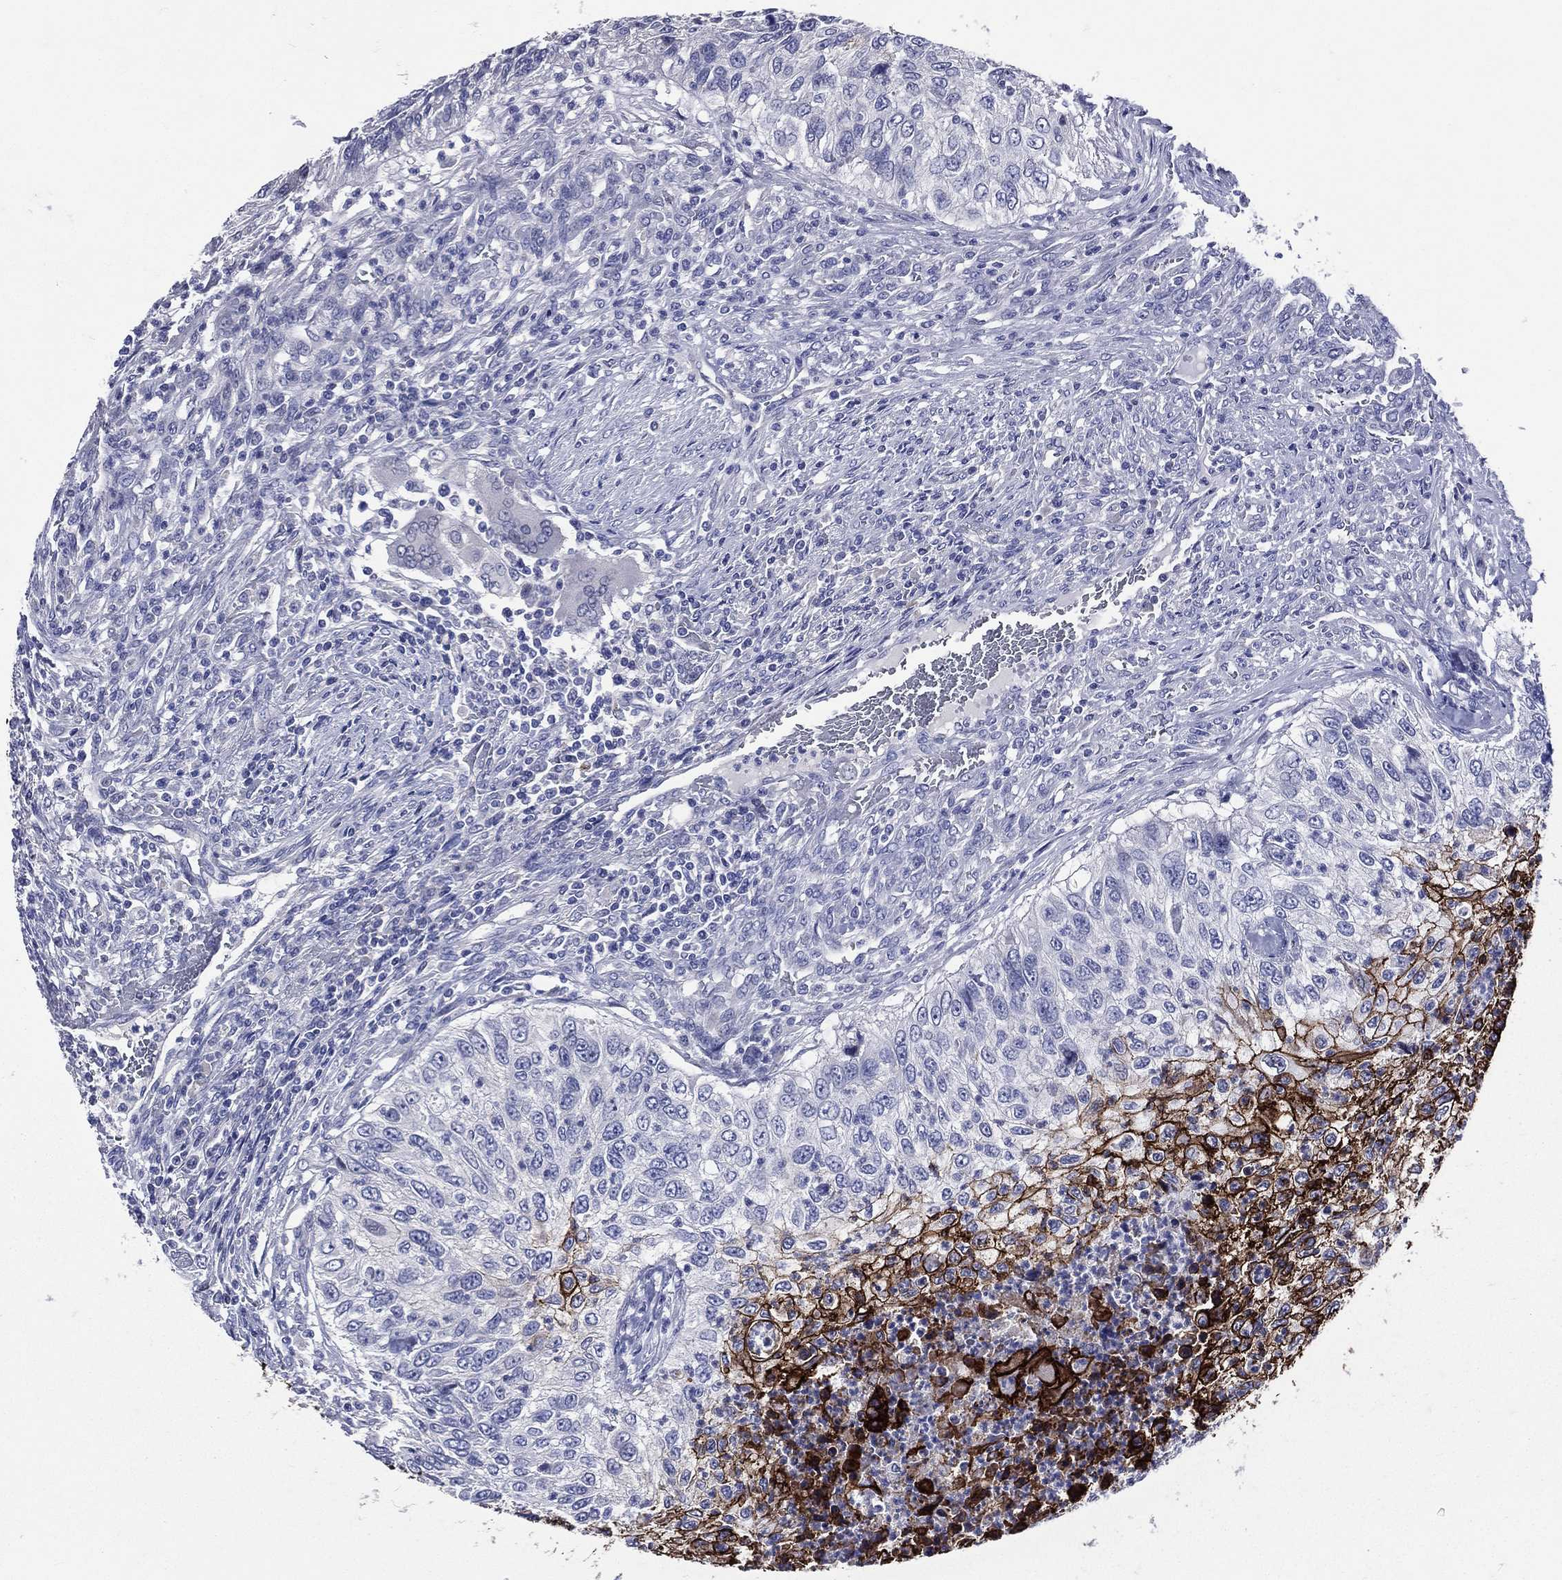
{"staining": {"intensity": "strong", "quantity": "<25%", "location": "cytoplasmic/membranous"}, "tissue": "urothelial cancer", "cell_type": "Tumor cells", "image_type": "cancer", "snomed": [{"axis": "morphology", "description": "Urothelial carcinoma, High grade"}, {"axis": "topography", "description": "Urinary bladder"}], "caption": "Brown immunohistochemical staining in urothelial cancer demonstrates strong cytoplasmic/membranous positivity in approximately <25% of tumor cells. The staining is performed using DAB brown chromogen to label protein expression. The nuclei are counter-stained blue using hematoxylin.", "gene": "TGM1", "patient": {"sex": "female", "age": 60}}